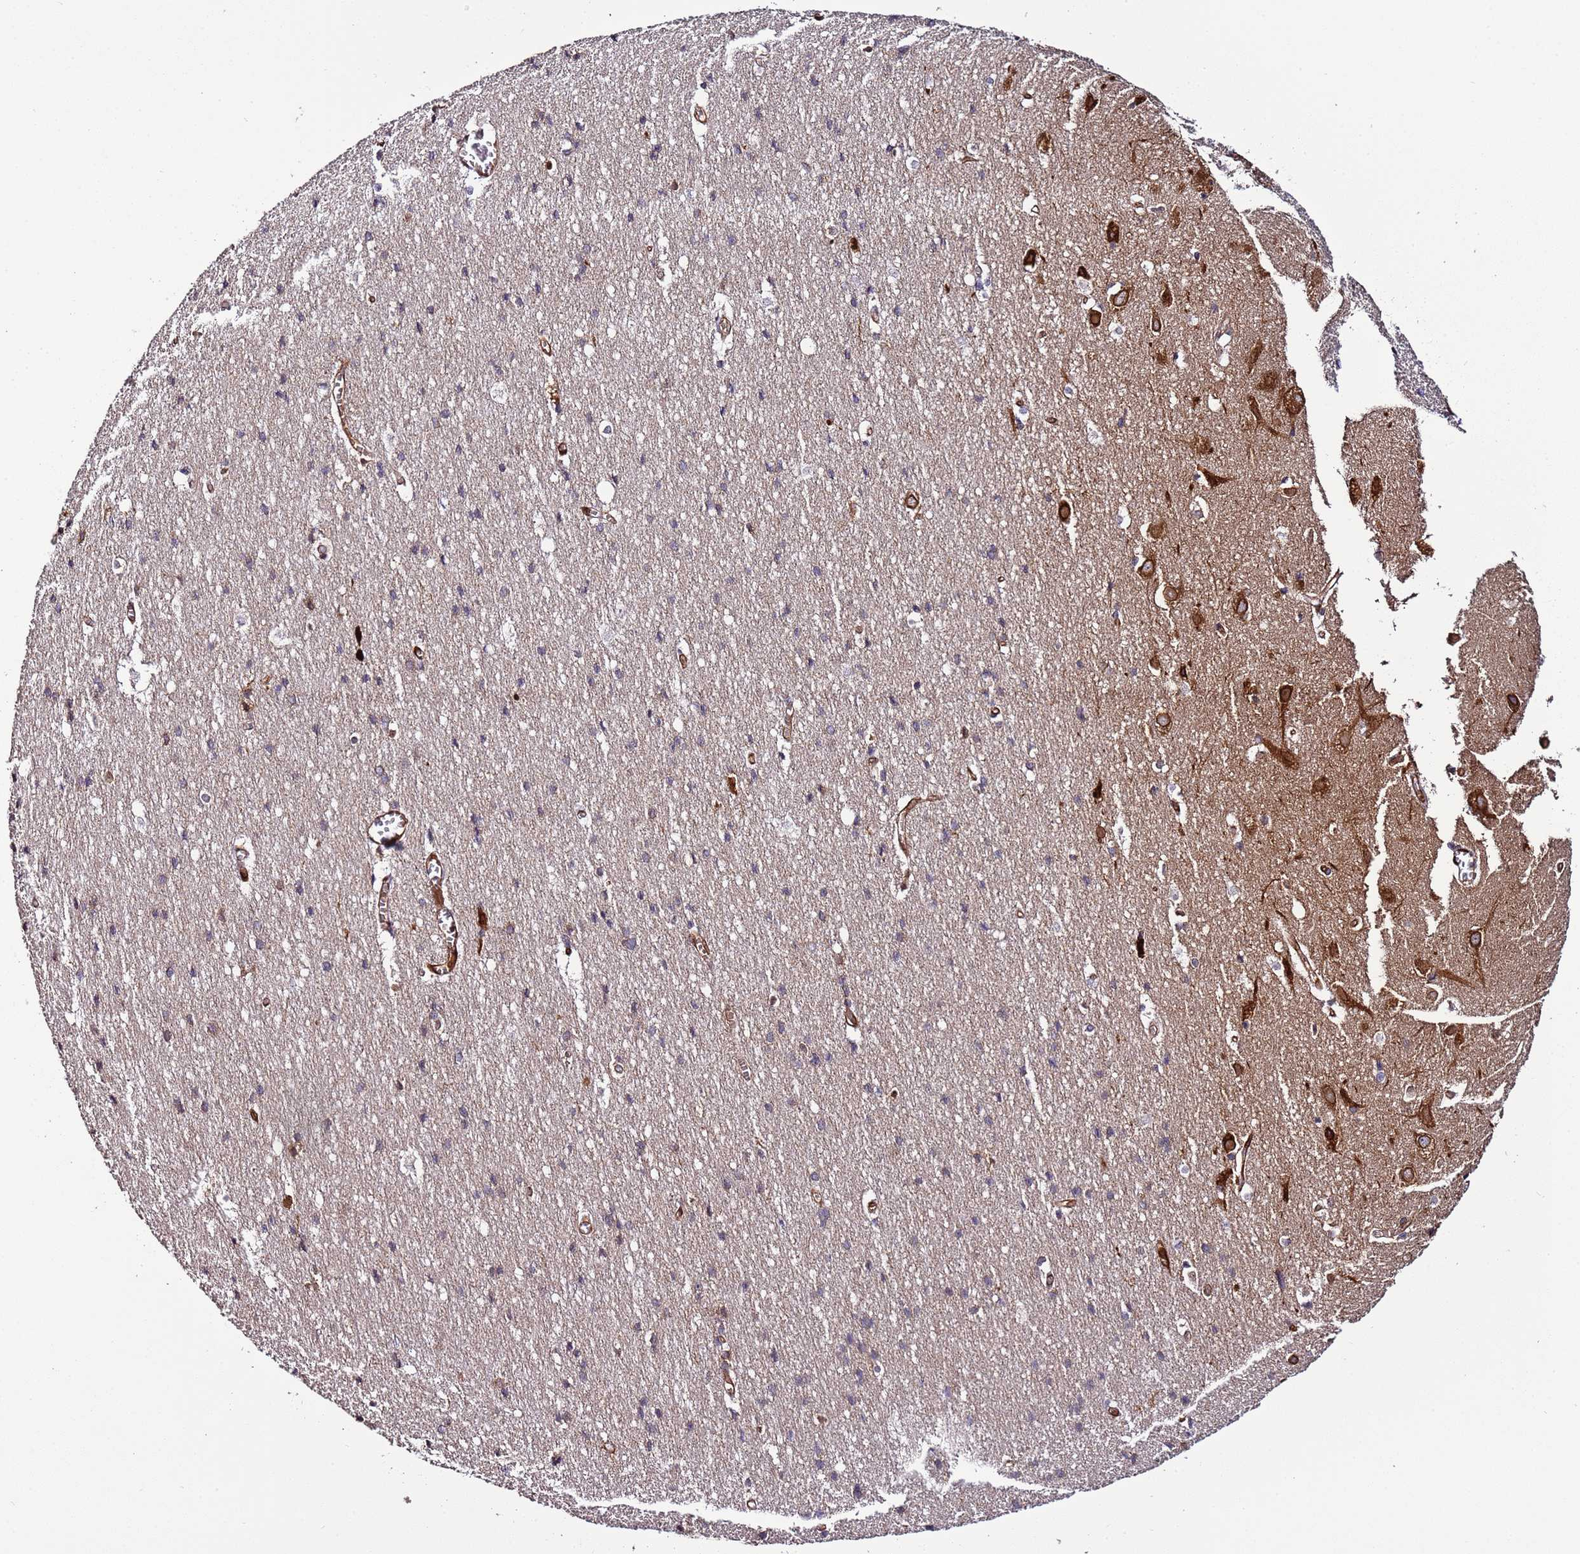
{"staining": {"intensity": "strong", "quantity": ">75%", "location": "cytoplasmic/membranous"}, "tissue": "cerebral cortex", "cell_type": "Endothelial cells", "image_type": "normal", "snomed": [{"axis": "morphology", "description": "Normal tissue, NOS"}, {"axis": "topography", "description": "Cerebral cortex"}], "caption": "The micrograph reveals staining of unremarkable cerebral cortex, revealing strong cytoplasmic/membranous protein expression (brown color) within endothelial cells. (brown staining indicates protein expression, while blue staining denotes nuclei).", "gene": "SLC41A3", "patient": {"sex": "male", "age": 54}}